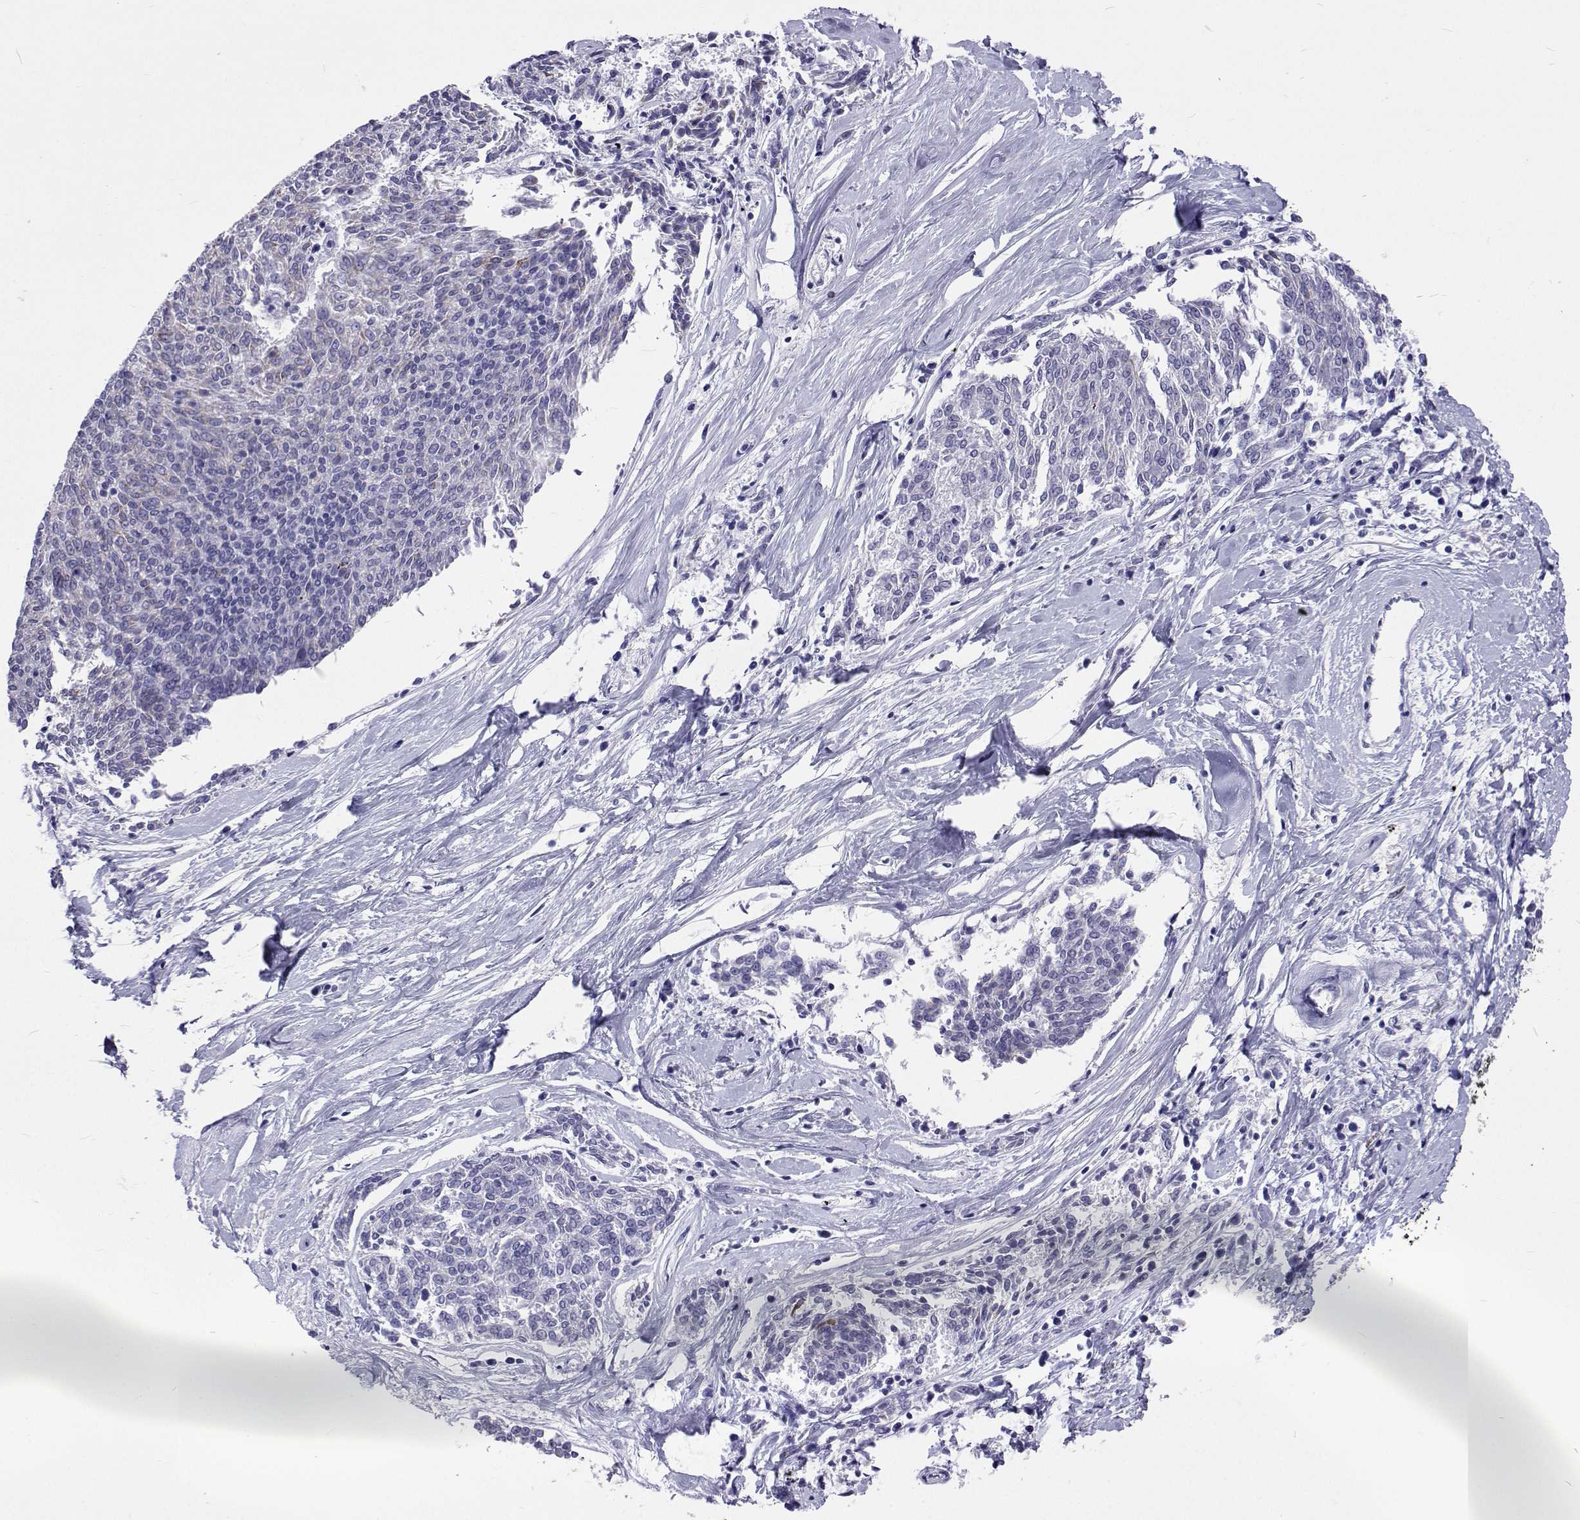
{"staining": {"intensity": "negative", "quantity": "none", "location": "none"}, "tissue": "melanoma", "cell_type": "Tumor cells", "image_type": "cancer", "snomed": [{"axis": "morphology", "description": "Malignant melanoma, NOS"}, {"axis": "topography", "description": "Skin"}], "caption": "An image of melanoma stained for a protein displays no brown staining in tumor cells. (Brightfield microscopy of DAB (3,3'-diaminobenzidine) IHC at high magnification).", "gene": "UMODL1", "patient": {"sex": "female", "age": 72}}